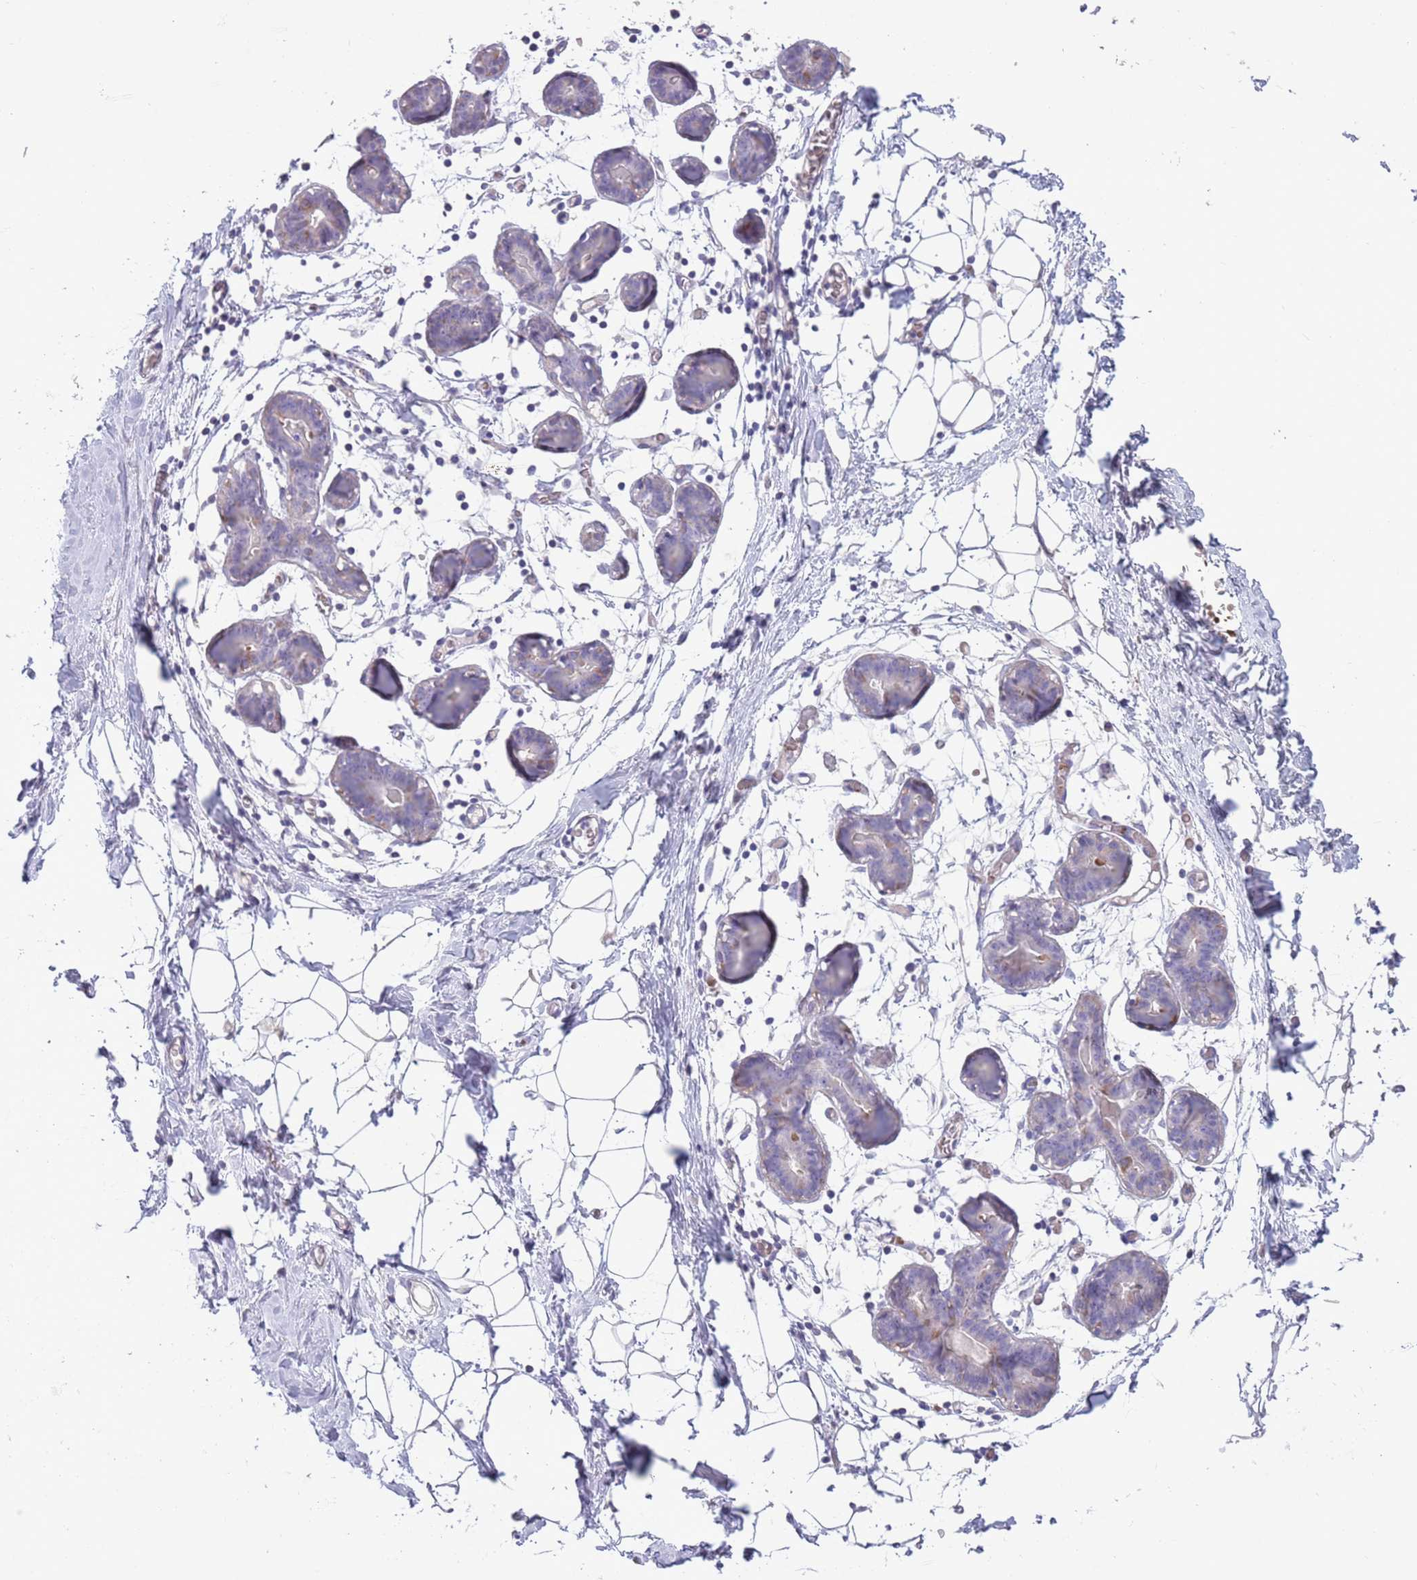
{"staining": {"intensity": "negative", "quantity": "none", "location": "none"}, "tissue": "breast", "cell_type": "Adipocytes", "image_type": "normal", "snomed": [{"axis": "morphology", "description": "Normal tissue, NOS"}, {"axis": "topography", "description": "Breast"}], "caption": "Immunohistochemistry of unremarkable human breast shows no staining in adipocytes.", "gene": "ZNF14", "patient": {"sex": "female", "age": 27}}